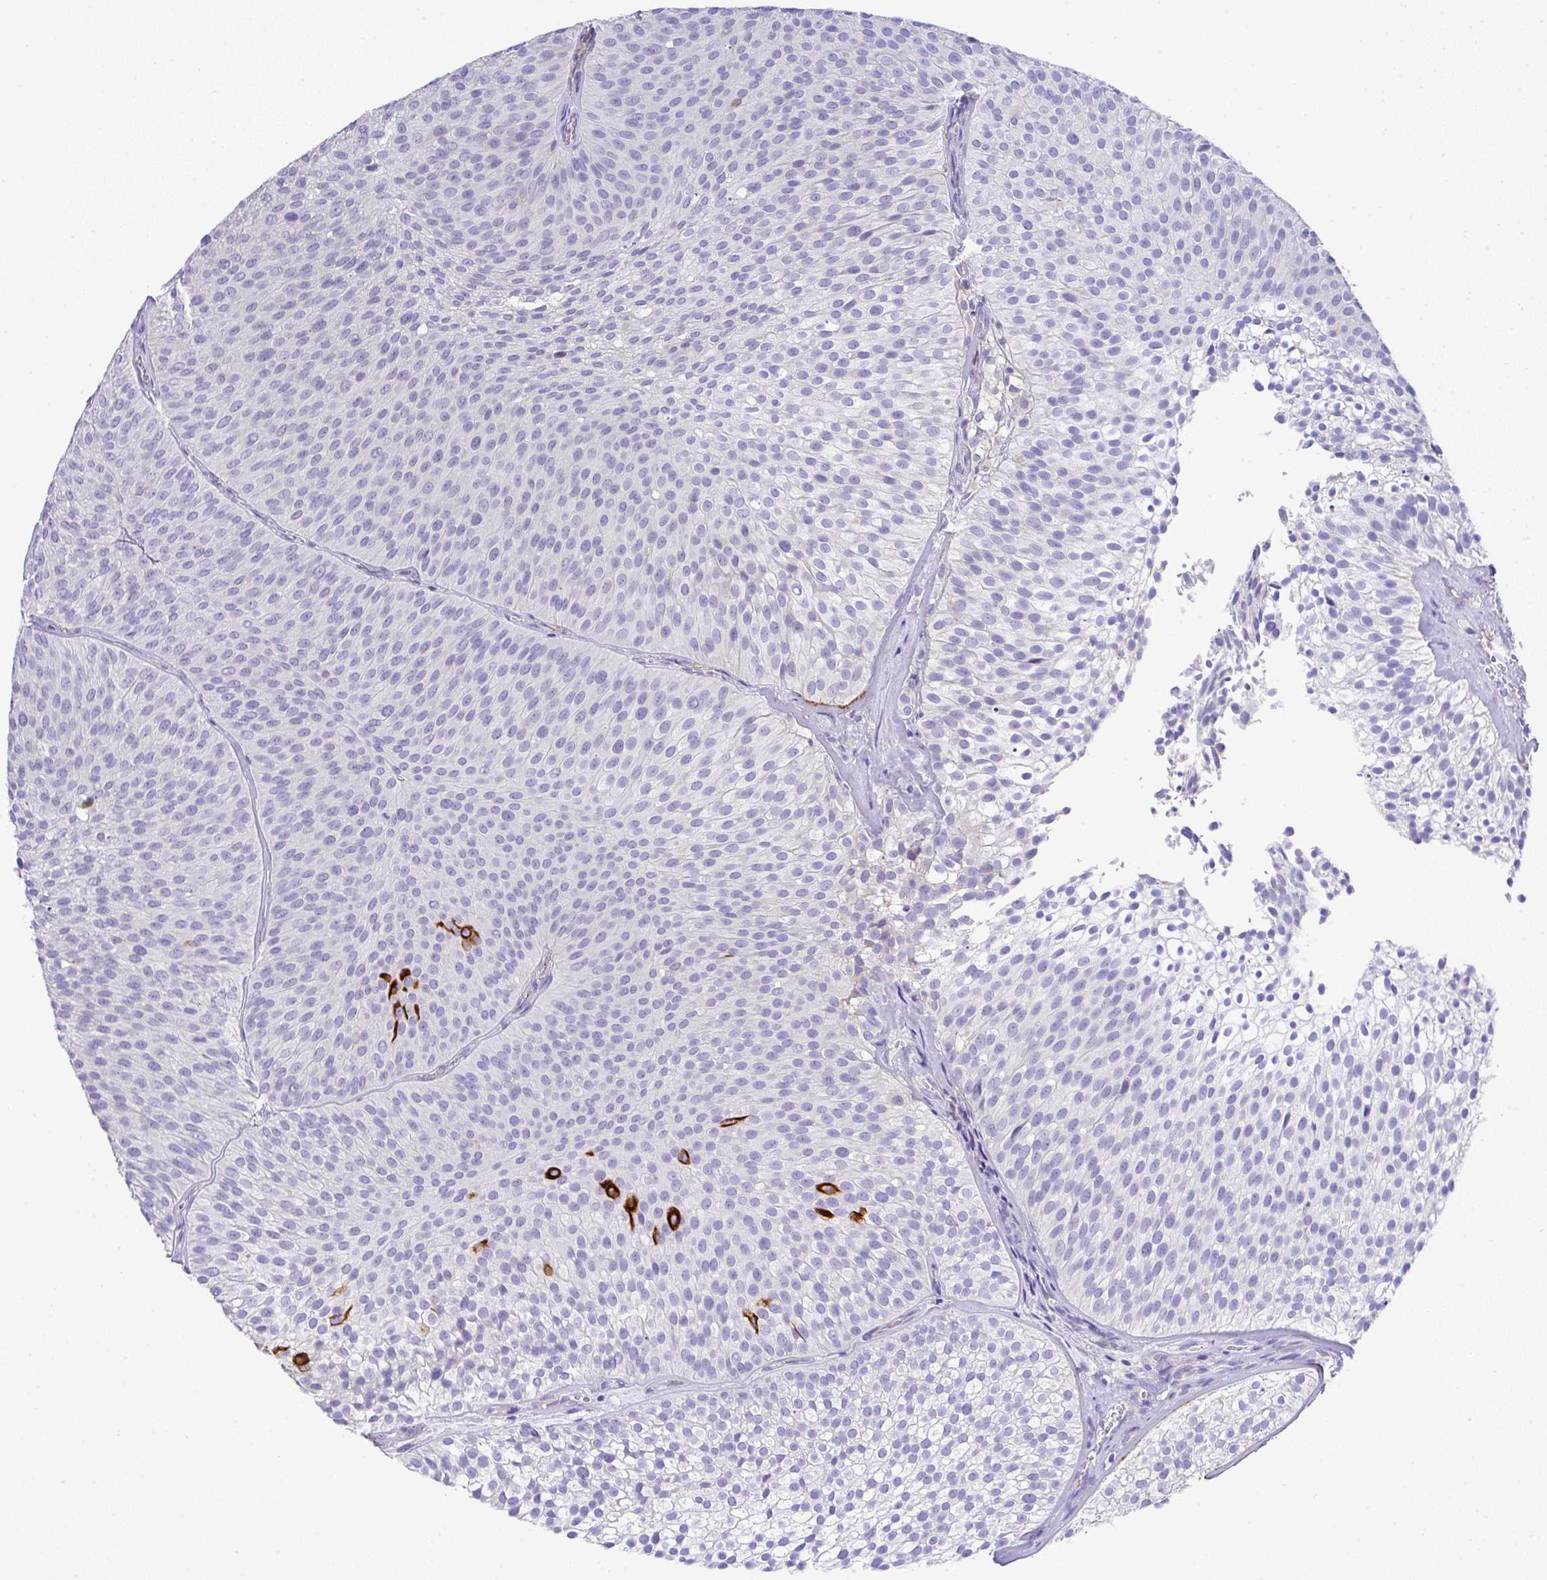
{"staining": {"intensity": "strong", "quantity": "<25%", "location": "cytoplasmic/membranous"}, "tissue": "urothelial cancer", "cell_type": "Tumor cells", "image_type": "cancer", "snomed": [{"axis": "morphology", "description": "Urothelial carcinoma, Low grade"}, {"axis": "topography", "description": "Urinary bladder"}], "caption": "A photomicrograph showing strong cytoplasmic/membranous expression in approximately <25% of tumor cells in urothelial cancer, as visualized by brown immunohistochemical staining.", "gene": "TNFAIP8", "patient": {"sex": "male", "age": 91}}